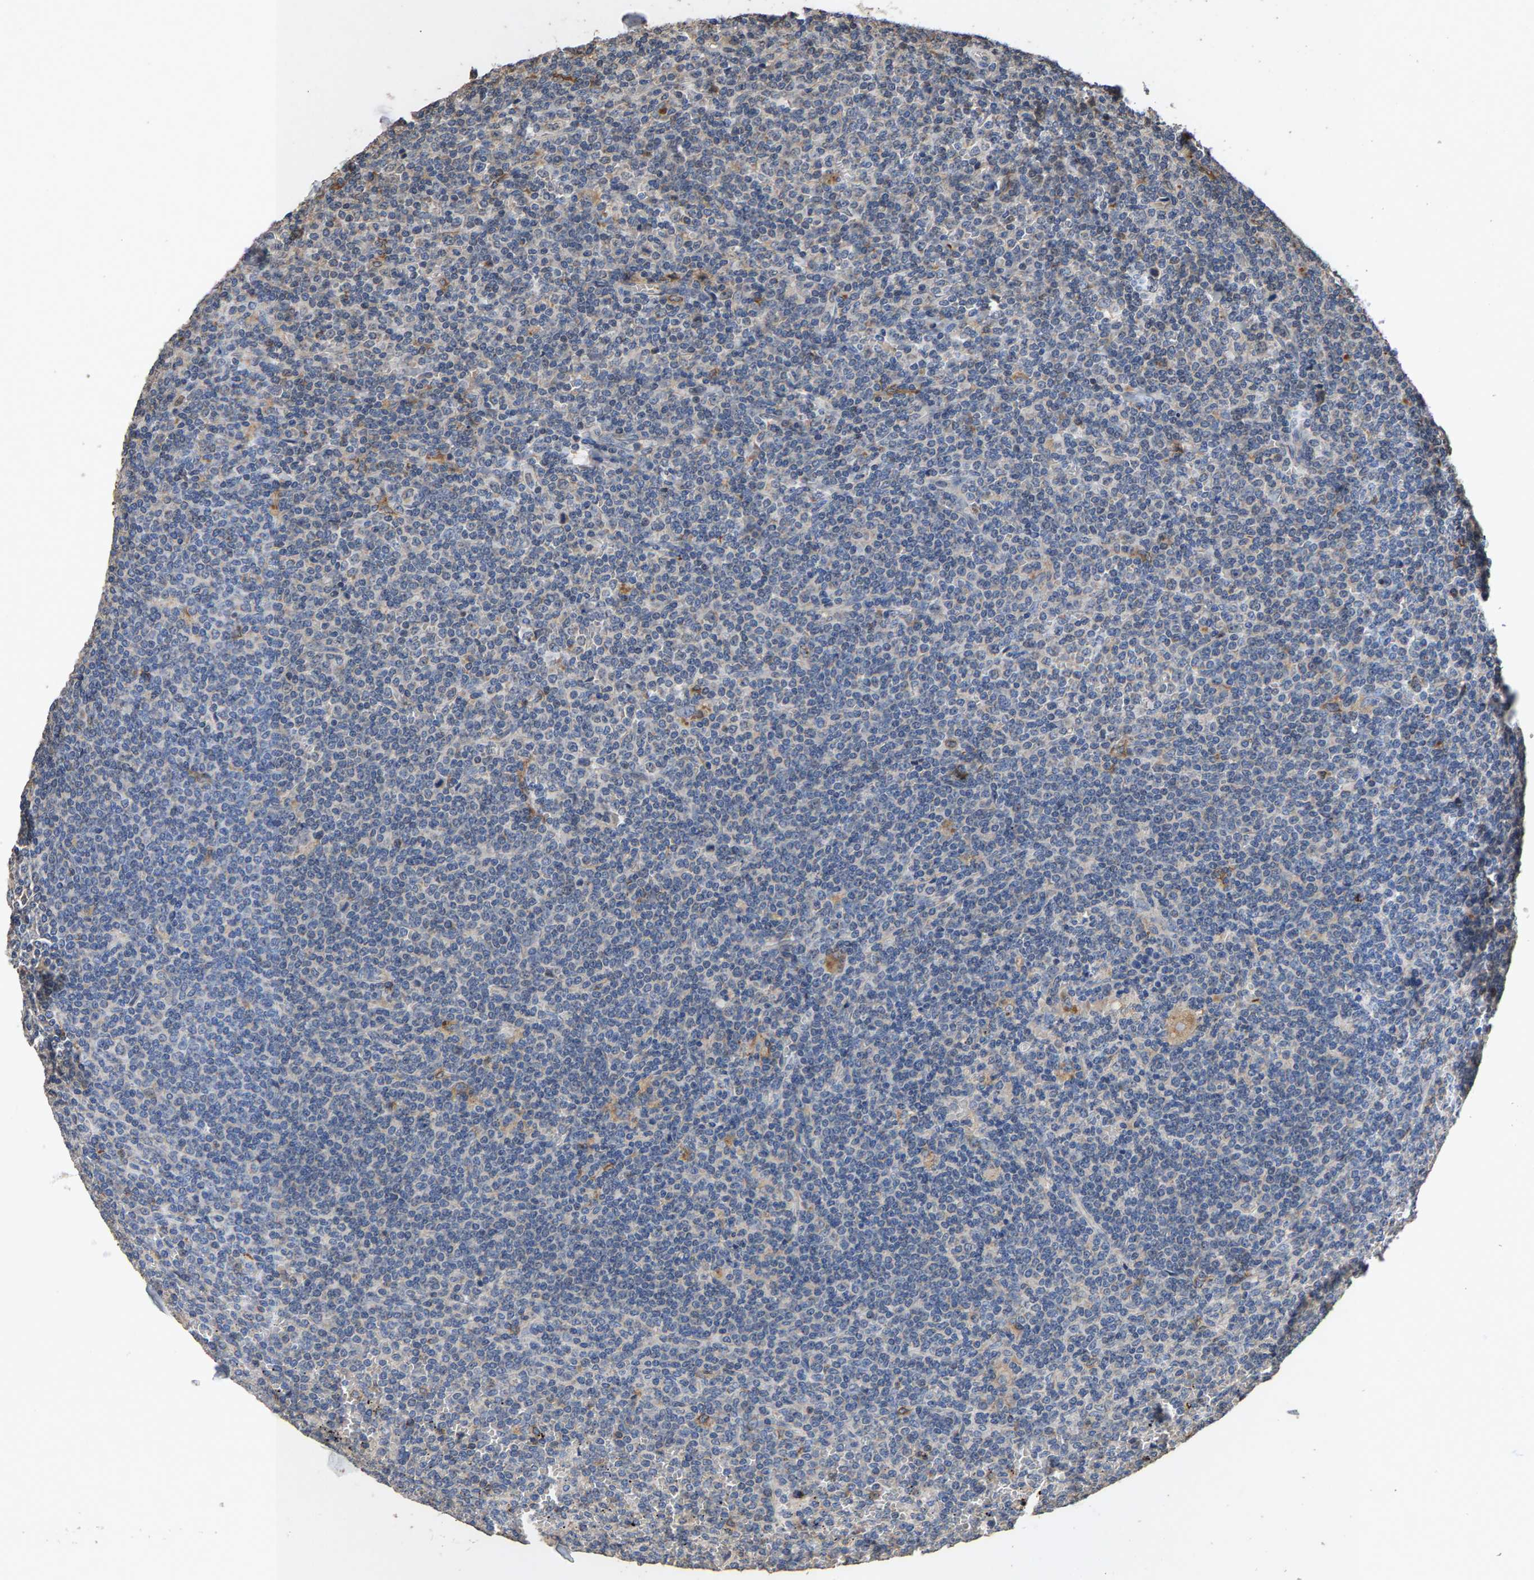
{"staining": {"intensity": "negative", "quantity": "none", "location": "none"}, "tissue": "lymphoma", "cell_type": "Tumor cells", "image_type": "cancer", "snomed": [{"axis": "morphology", "description": "Malignant lymphoma, non-Hodgkin's type, Low grade"}, {"axis": "topography", "description": "Spleen"}], "caption": "Micrograph shows no protein positivity in tumor cells of lymphoma tissue.", "gene": "TDRKH", "patient": {"sex": "female", "age": 19}}